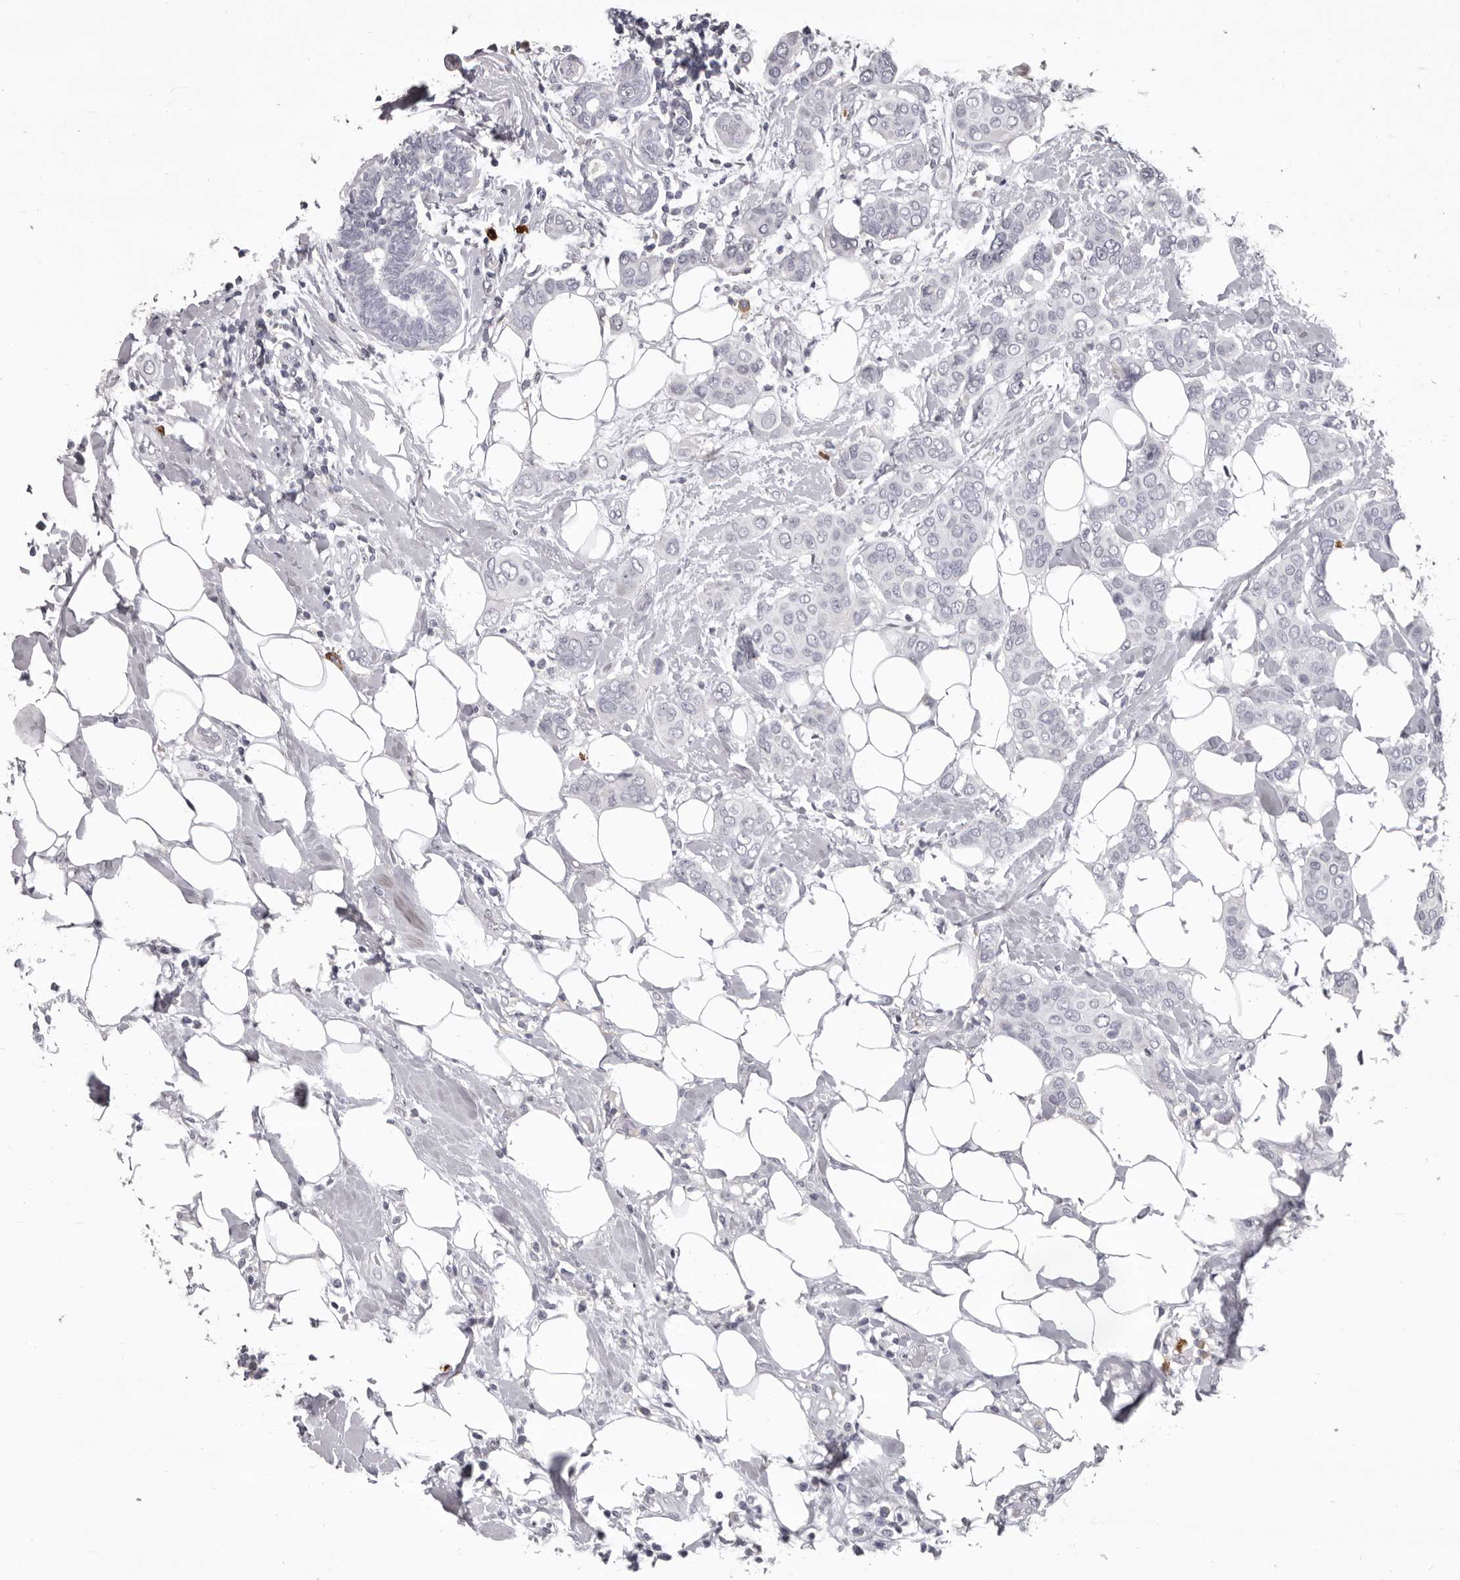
{"staining": {"intensity": "negative", "quantity": "none", "location": "none"}, "tissue": "breast cancer", "cell_type": "Tumor cells", "image_type": "cancer", "snomed": [{"axis": "morphology", "description": "Lobular carcinoma"}, {"axis": "topography", "description": "Breast"}], "caption": "DAB immunohistochemical staining of human breast cancer shows no significant staining in tumor cells.", "gene": "GZMH", "patient": {"sex": "female", "age": 51}}